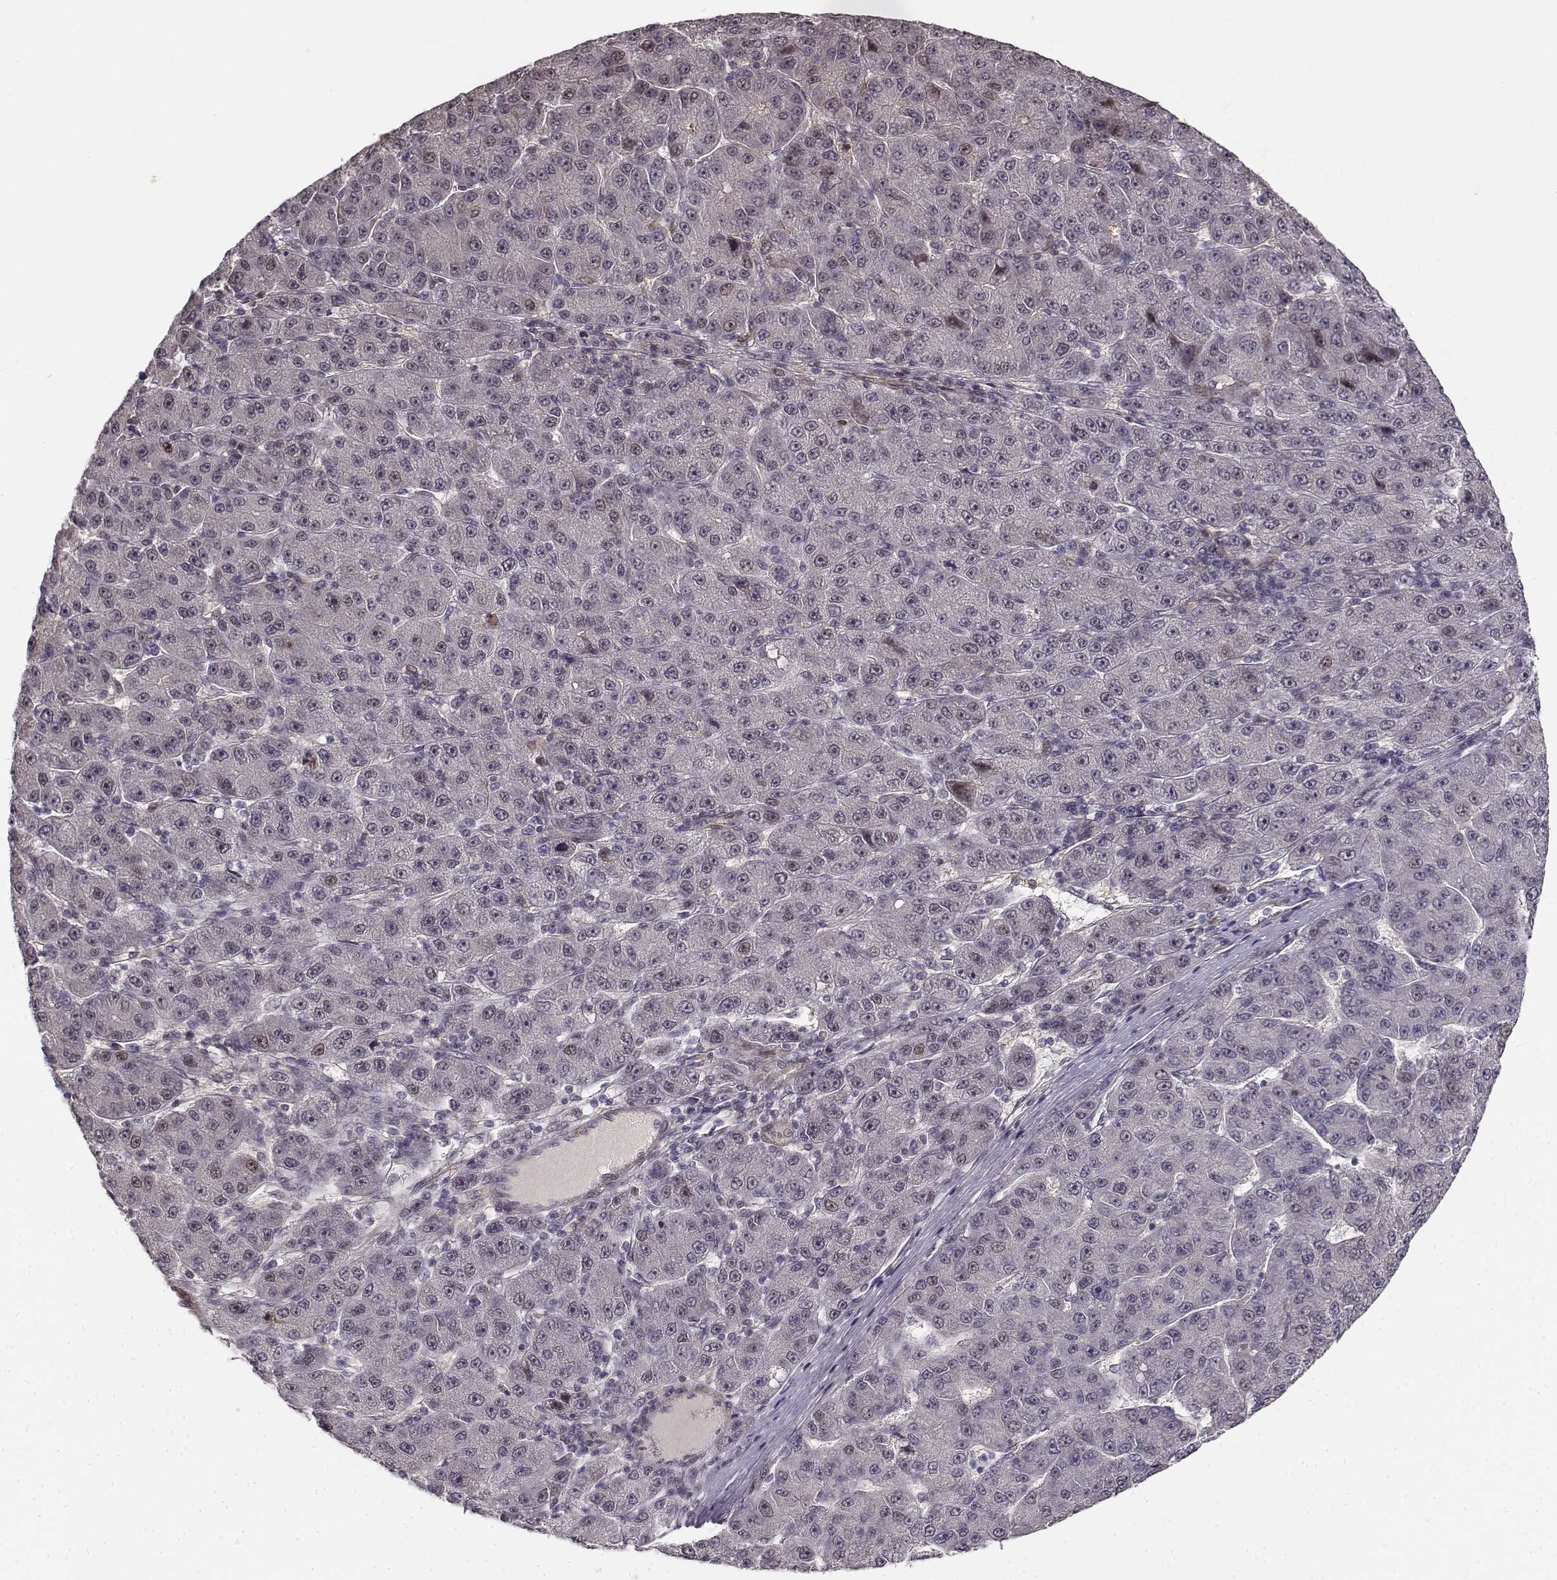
{"staining": {"intensity": "negative", "quantity": "none", "location": "none"}, "tissue": "liver cancer", "cell_type": "Tumor cells", "image_type": "cancer", "snomed": [{"axis": "morphology", "description": "Carcinoma, Hepatocellular, NOS"}, {"axis": "topography", "description": "Liver"}], "caption": "Immunohistochemistry image of hepatocellular carcinoma (liver) stained for a protein (brown), which shows no positivity in tumor cells.", "gene": "RGS9BP", "patient": {"sex": "male", "age": 67}}